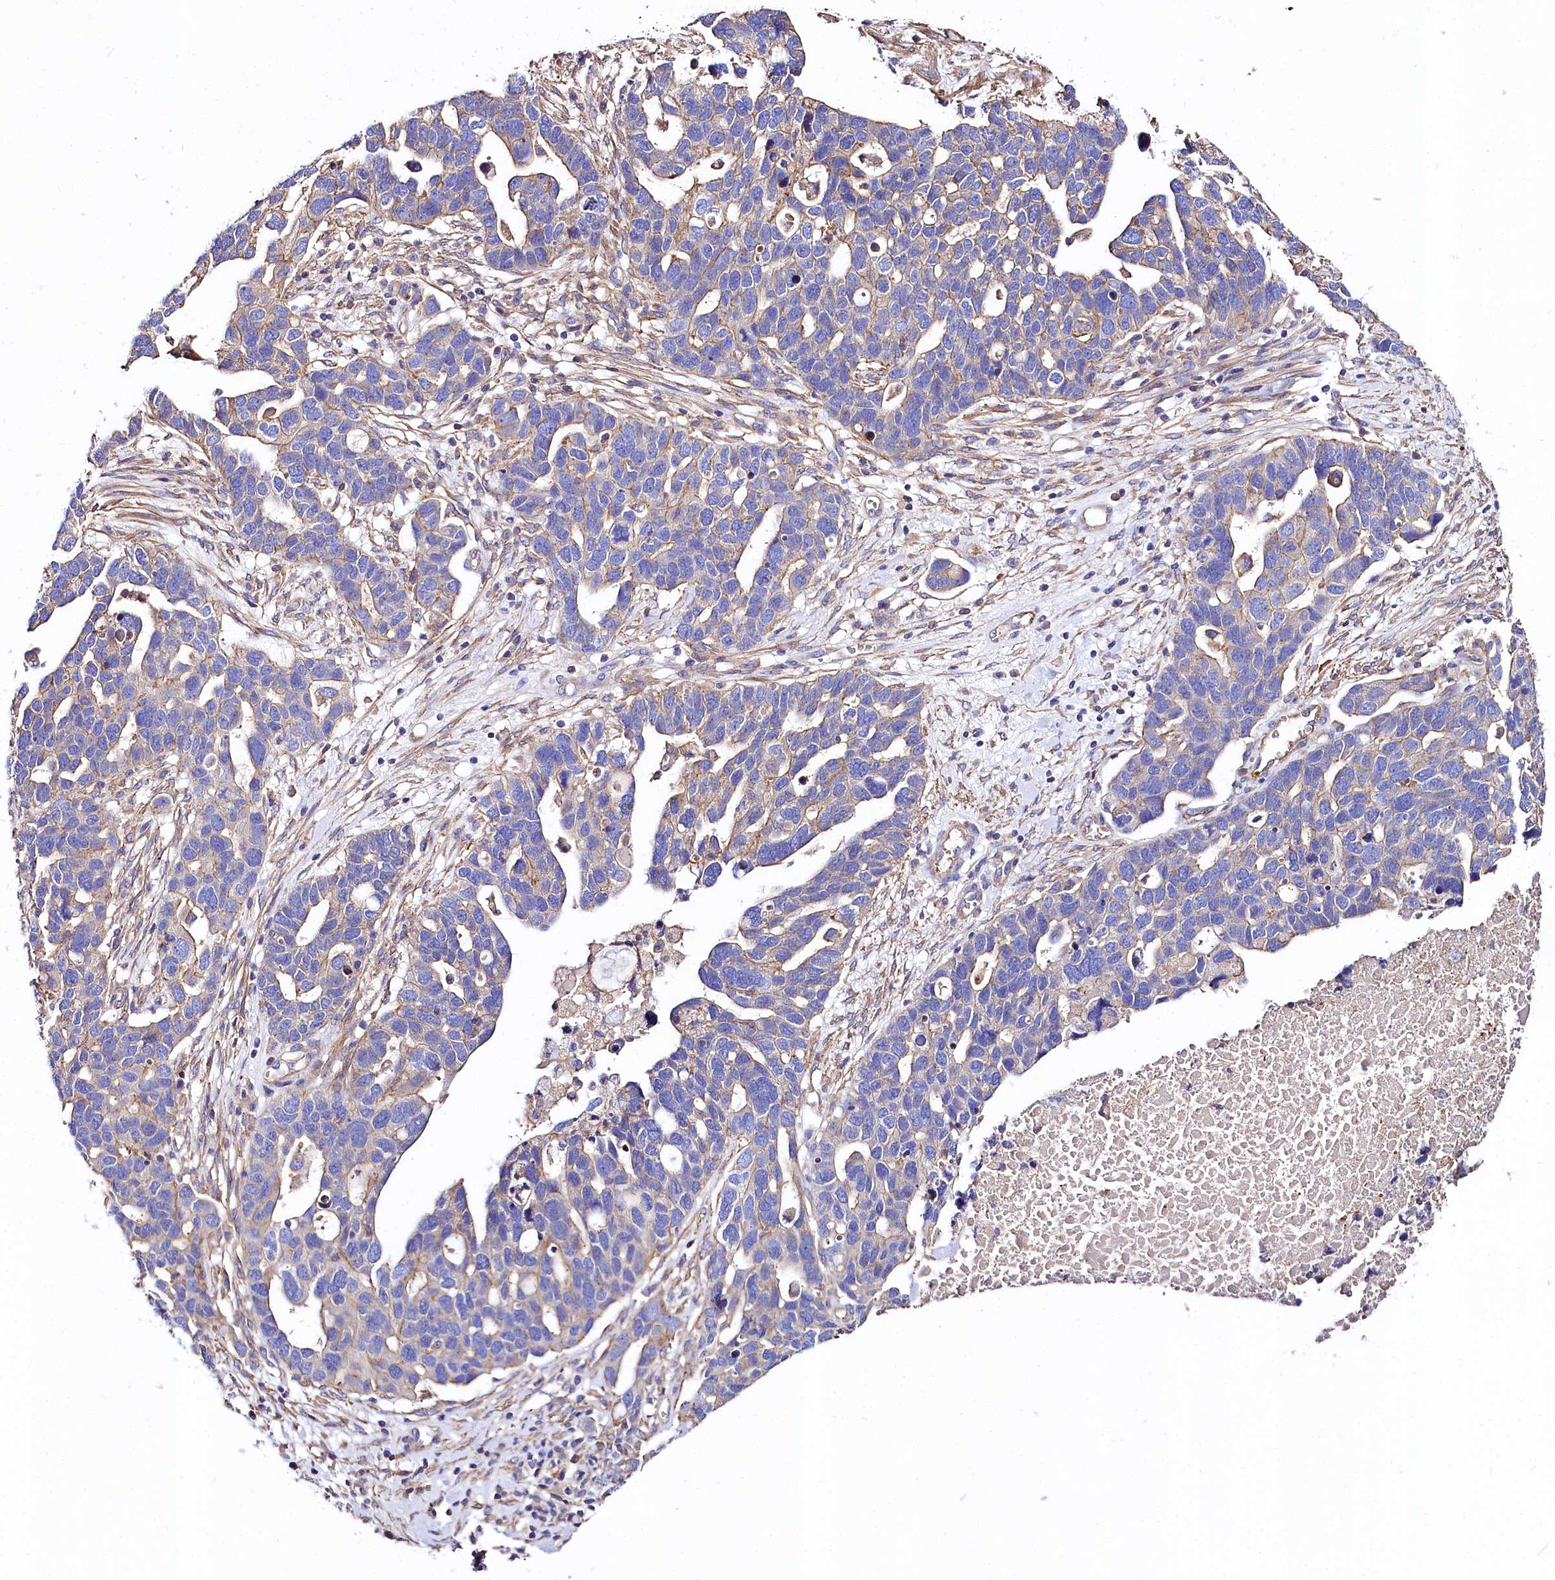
{"staining": {"intensity": "weak", "quantity": "25%-75%", "location": "cytoplasmic/membranous"}, "tissue": "ovarian cancer", "cell_type": "Tumor cells", "image_type": "cancer", "snomed": [{"axis": "morphology", "description": "Cystadenocarcinoma, serous, NOS"}, {"axis": "topography", "description": "Ovary"}], "caption": "Immunohistochemical staining of serous cystadenocarcinoma (ovarian) displays low levels of weak cytoplasmic/membranous protein staining in about 25%-75% of tumor cells.", "gene": "FCHSD2", "patient": {"sex": "female", "age": 54}}